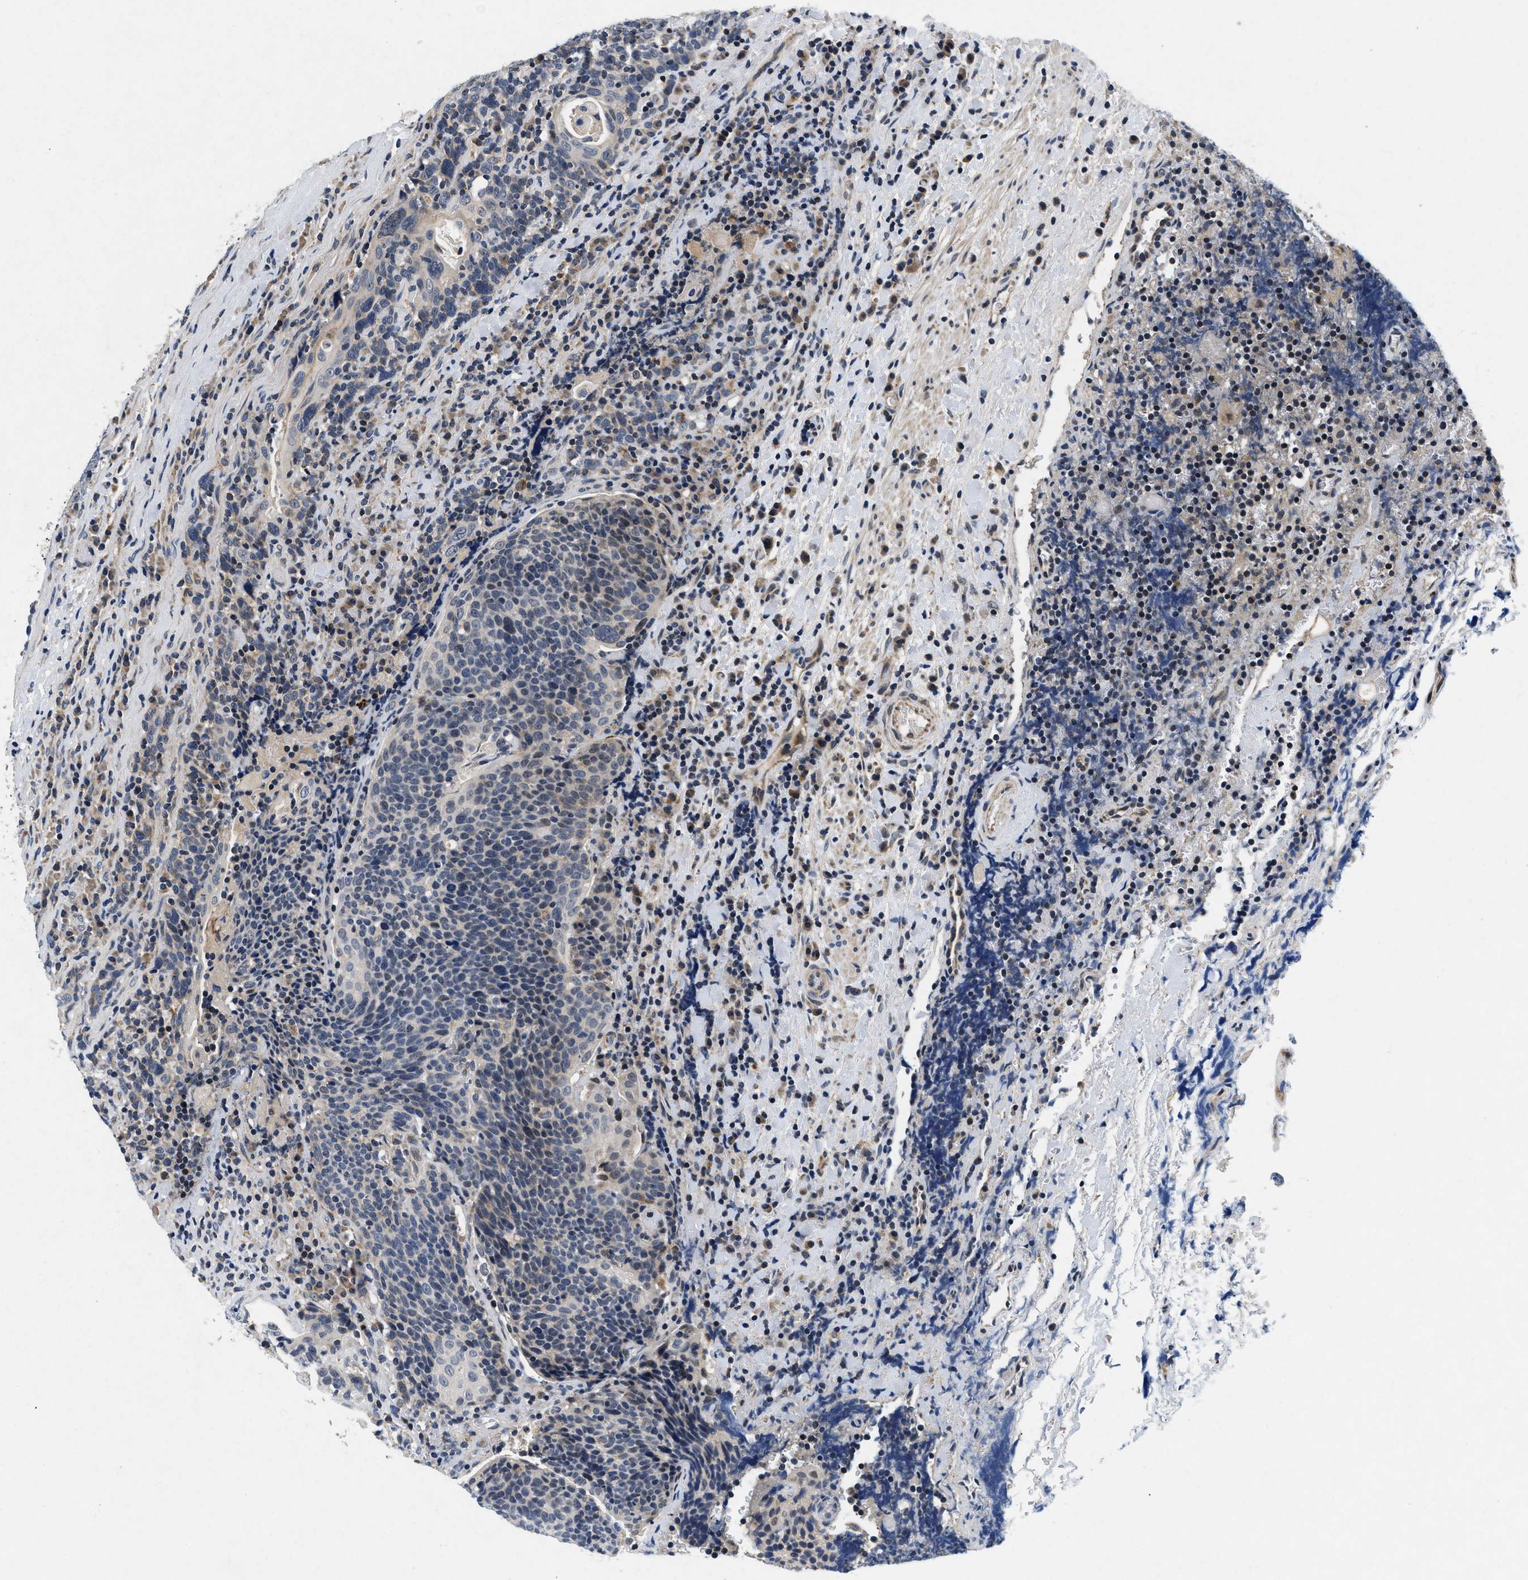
{"staining": {"intensity": "negative", "quantity": "none", "location": "none"}, "tissue": "head and neck cancer", "cell_type": "Tumor cells", "image_type": "cancer", "snomed": [{"axis": "morphology", "description": "Squamous cell carcinoma, NOS"}, {"axis": "morphology", "description": "Squamous cell carcinoma, metastatic, NOS"}, {"axis": "topography", "description": "Lymph node"}, {"axis": "topography", "description": "Head-Neck"}], "caption": "The immunohistochemistry micrograph has no significant expression in tumor cells of head and neck squamous cell carcinoma tissue.", "gene": "PDP1", "patient": {"sex": "male", "age": 62}}